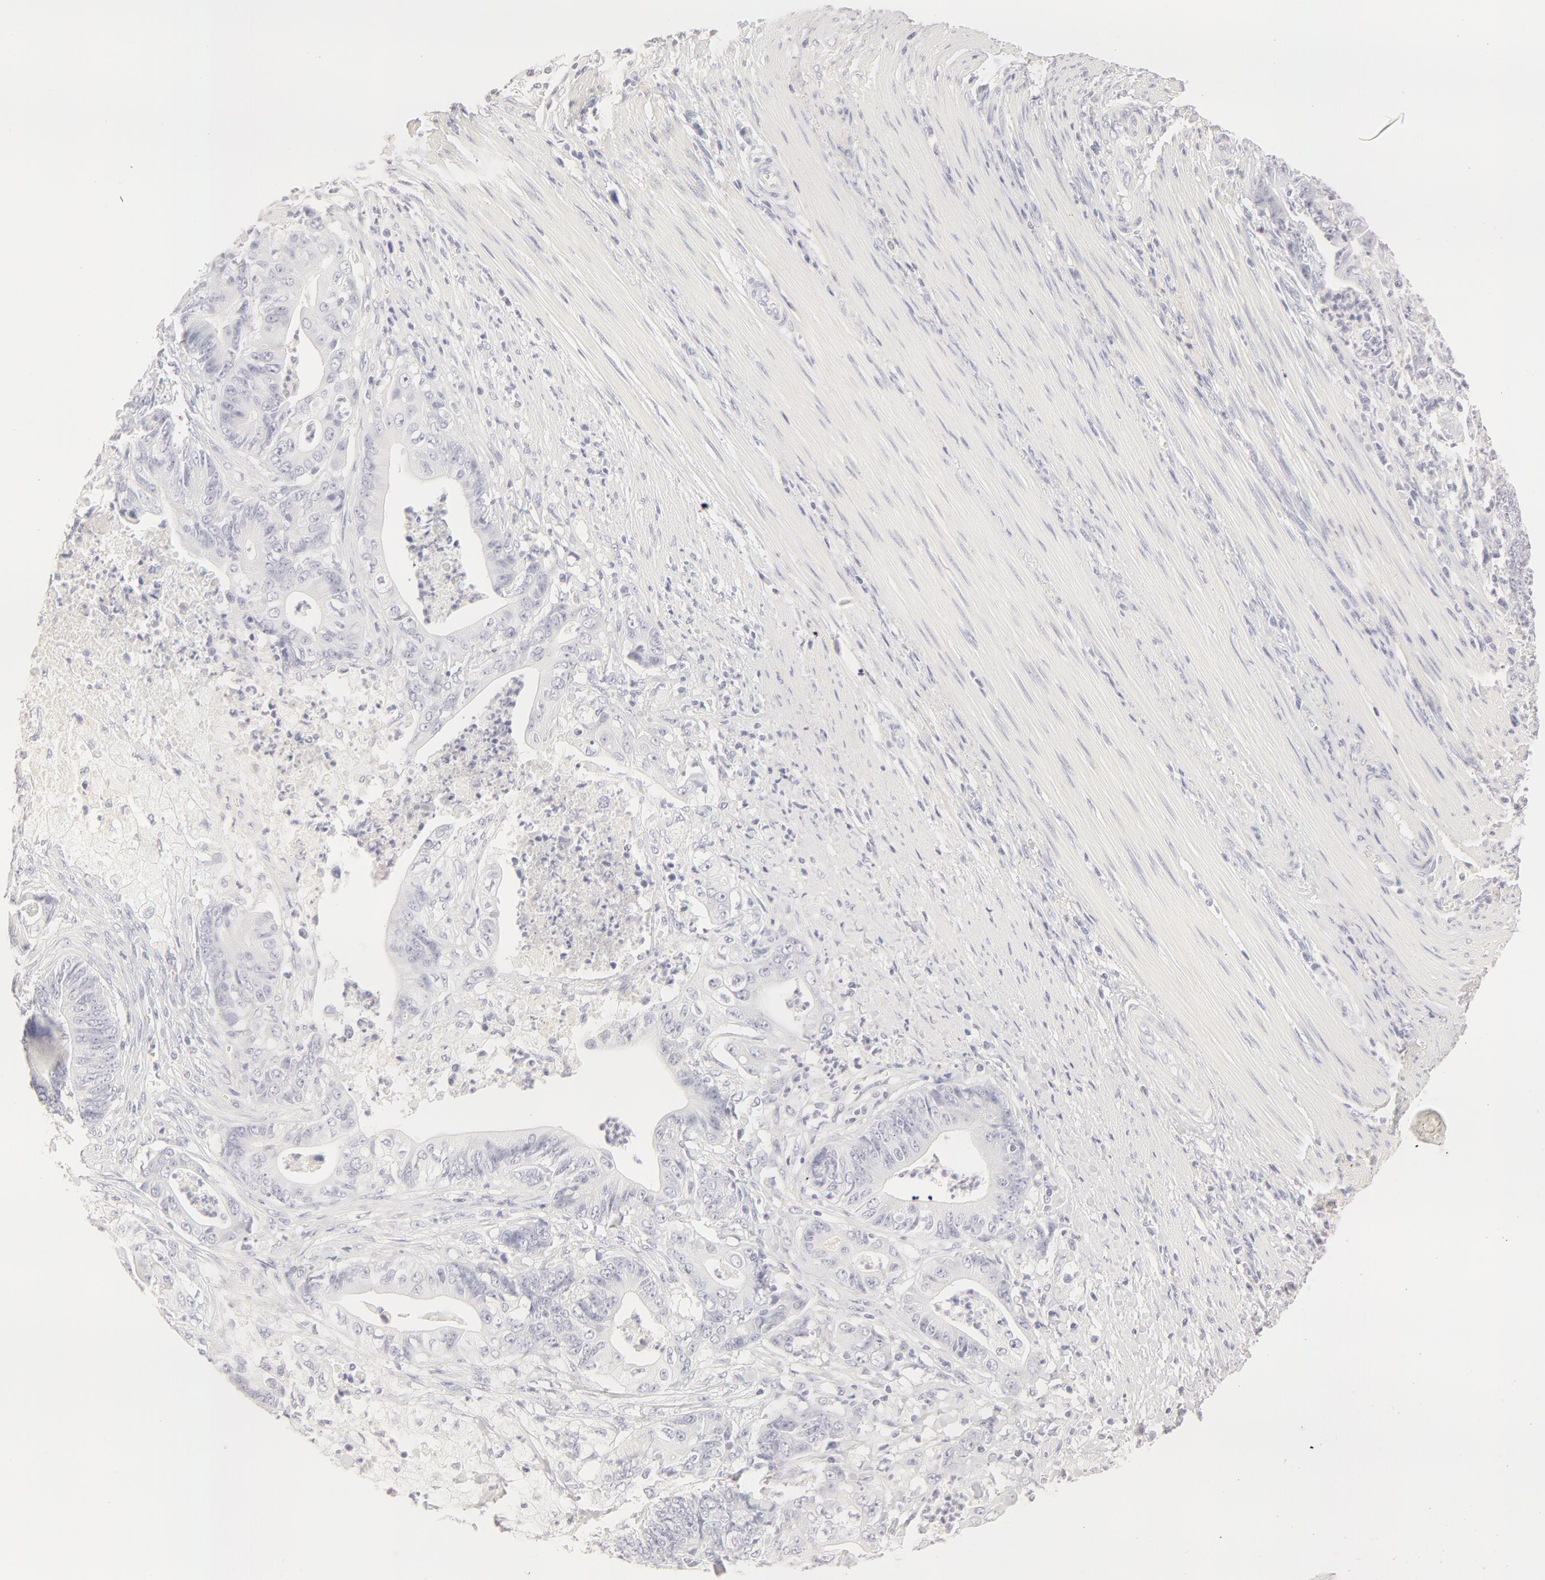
{"staining": {"intensity": "negative", "quantity": "none", "location": "none"}, "tissue": "stomach cancer", "cell_type": "Tumor cells", "image_type": "cancer", "snomed": [{"axis": "morphology", "description": "Adenocarcinoma, NOS"}, {"axis": "topography", "description": "Stomach, lower"}], "caption": "Tumor cells are negative for brown protein staining in stomach cancer (adenocarcinoma).", "gene": "LGALS7B", "patient": {"sex": "female", "age": 86}}